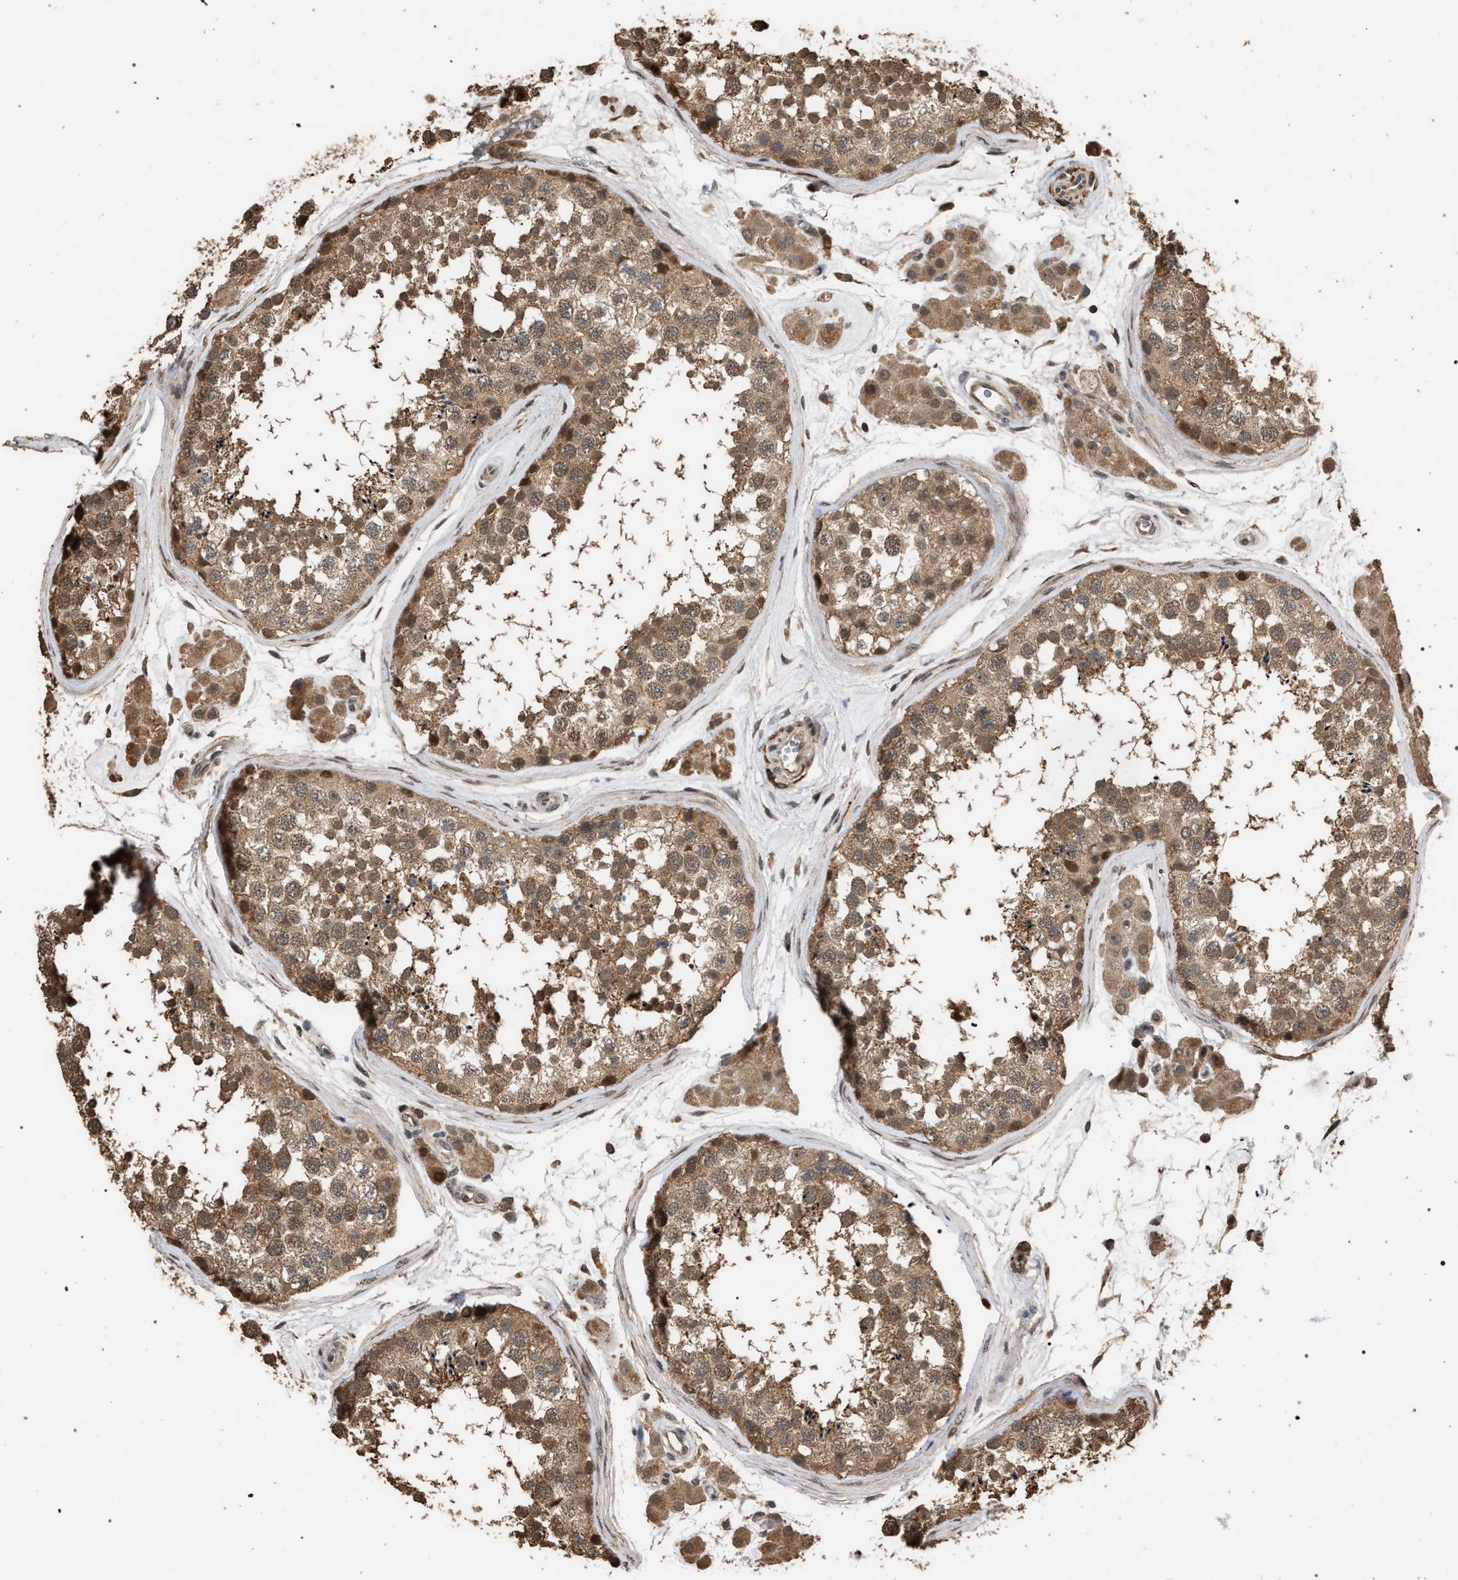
{"staining": {"intensity": "moderate", "quantity": ">75%", "location": "cytoplasmic/membranous"}, "tissue": "testis", "cell_type": "Cells in seminiferous ducts", "image_type": "normal", "snomed": [{"axis": "morphology", "description": "Normal tissue, NOS"}, {"axis": "topography", "description": "Testis"}], "caption": "IHC of unremarkable human testis demonstrates medium levels of moderate cytoplasmic/membranous positivity in about >75% of cells in seminiferous ducts.", "gene": "NAA35", "patient": {"sex": "male", "age": 56}}